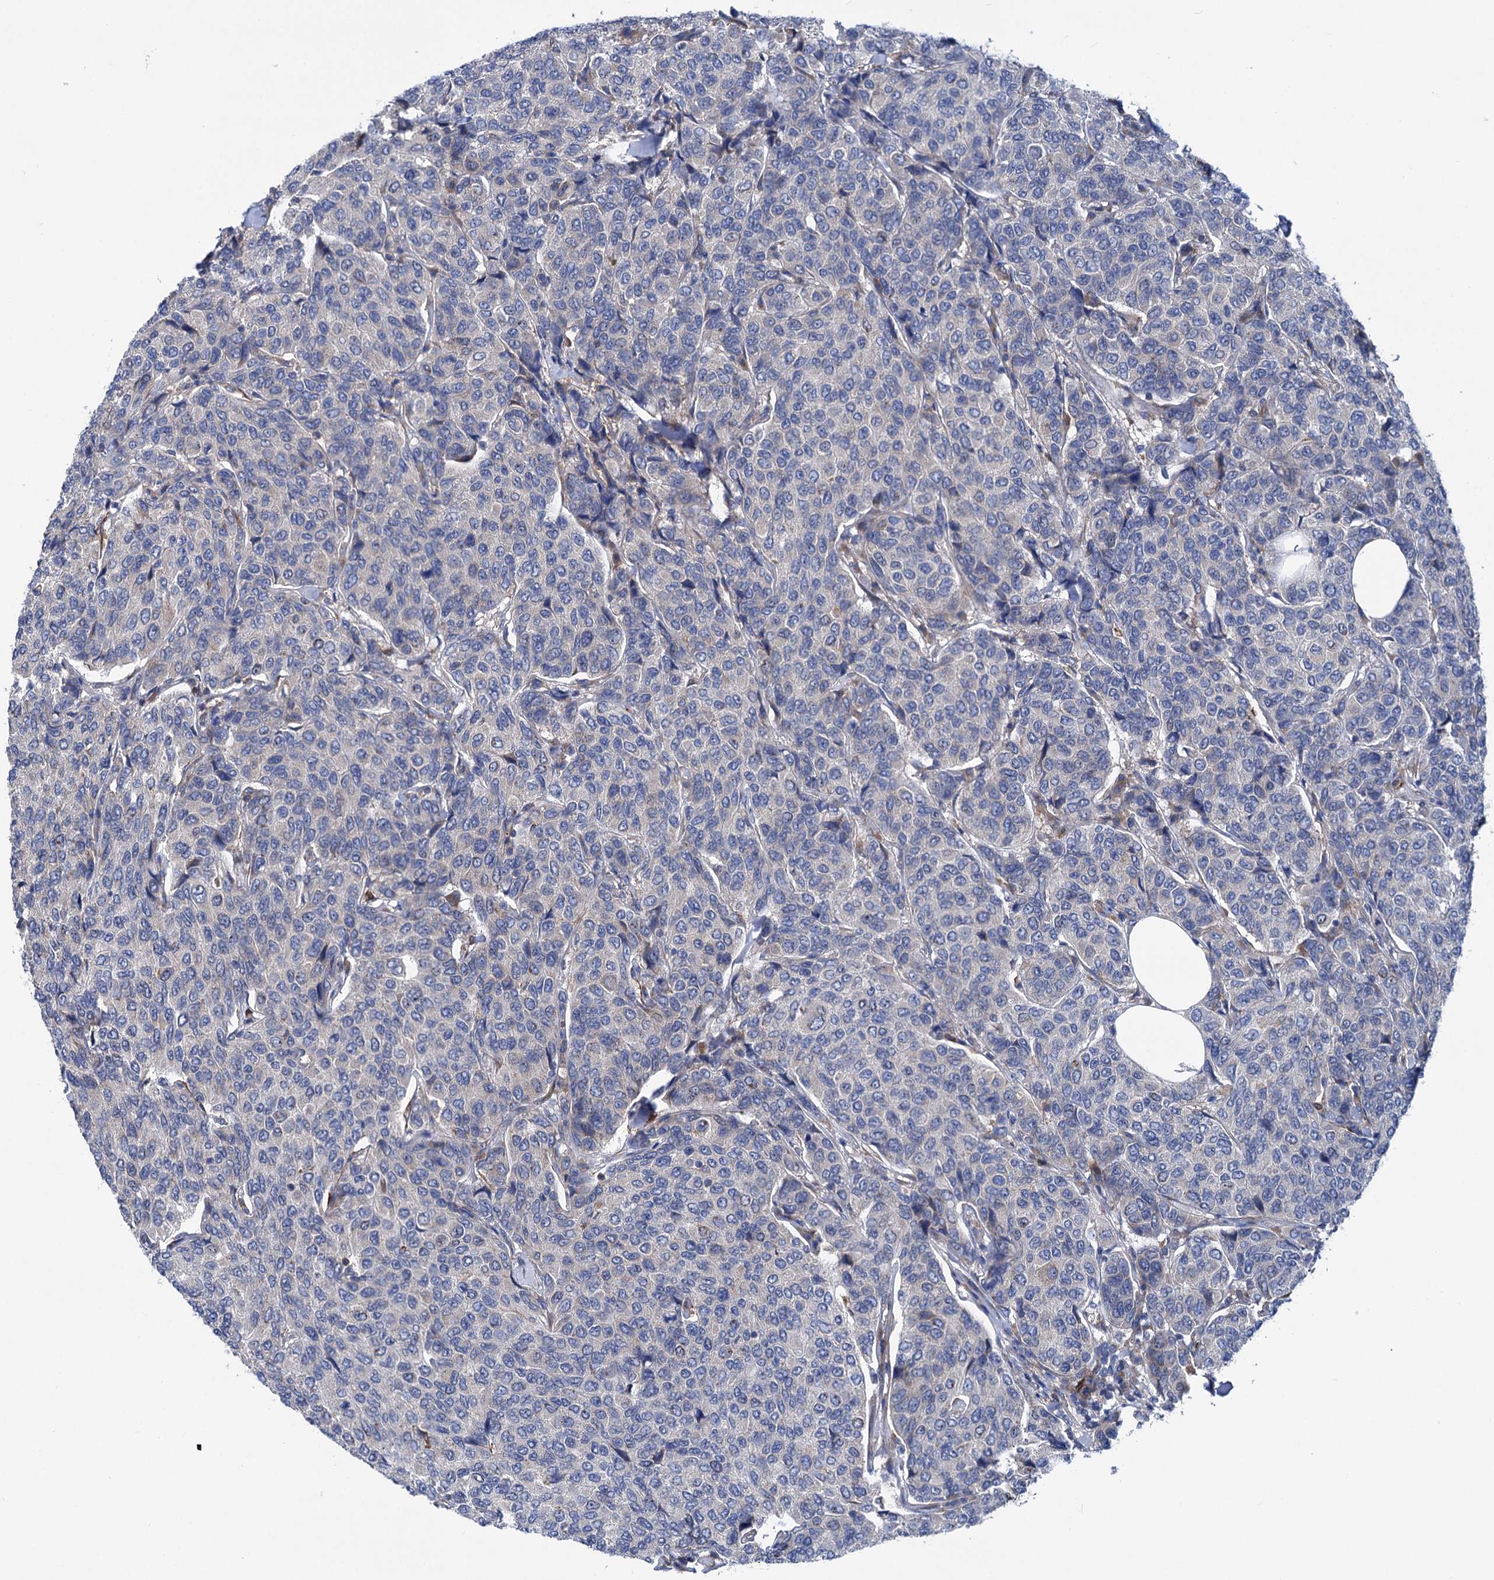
{"staining": {"intensity": "negative", "quantity": "none", "location": "none"}, "tissue": "breast cancer", "cell_type": "Tumor cells", "image_type": "cancer", "snomed": [{"axis": "morphology", "description": "Duct carcinoma"}, {"axis": "topography", "description": "Breast"}], "caption": "High magnification brightfield microscopy of breast infiltrating ductal carcinoma stained with DAB (brown) and counterstained with hematoxylin (blue): tumor cells show no significant staining.", "gene": "TRIM55", "patient": {"sex": "female", "age": 55}}